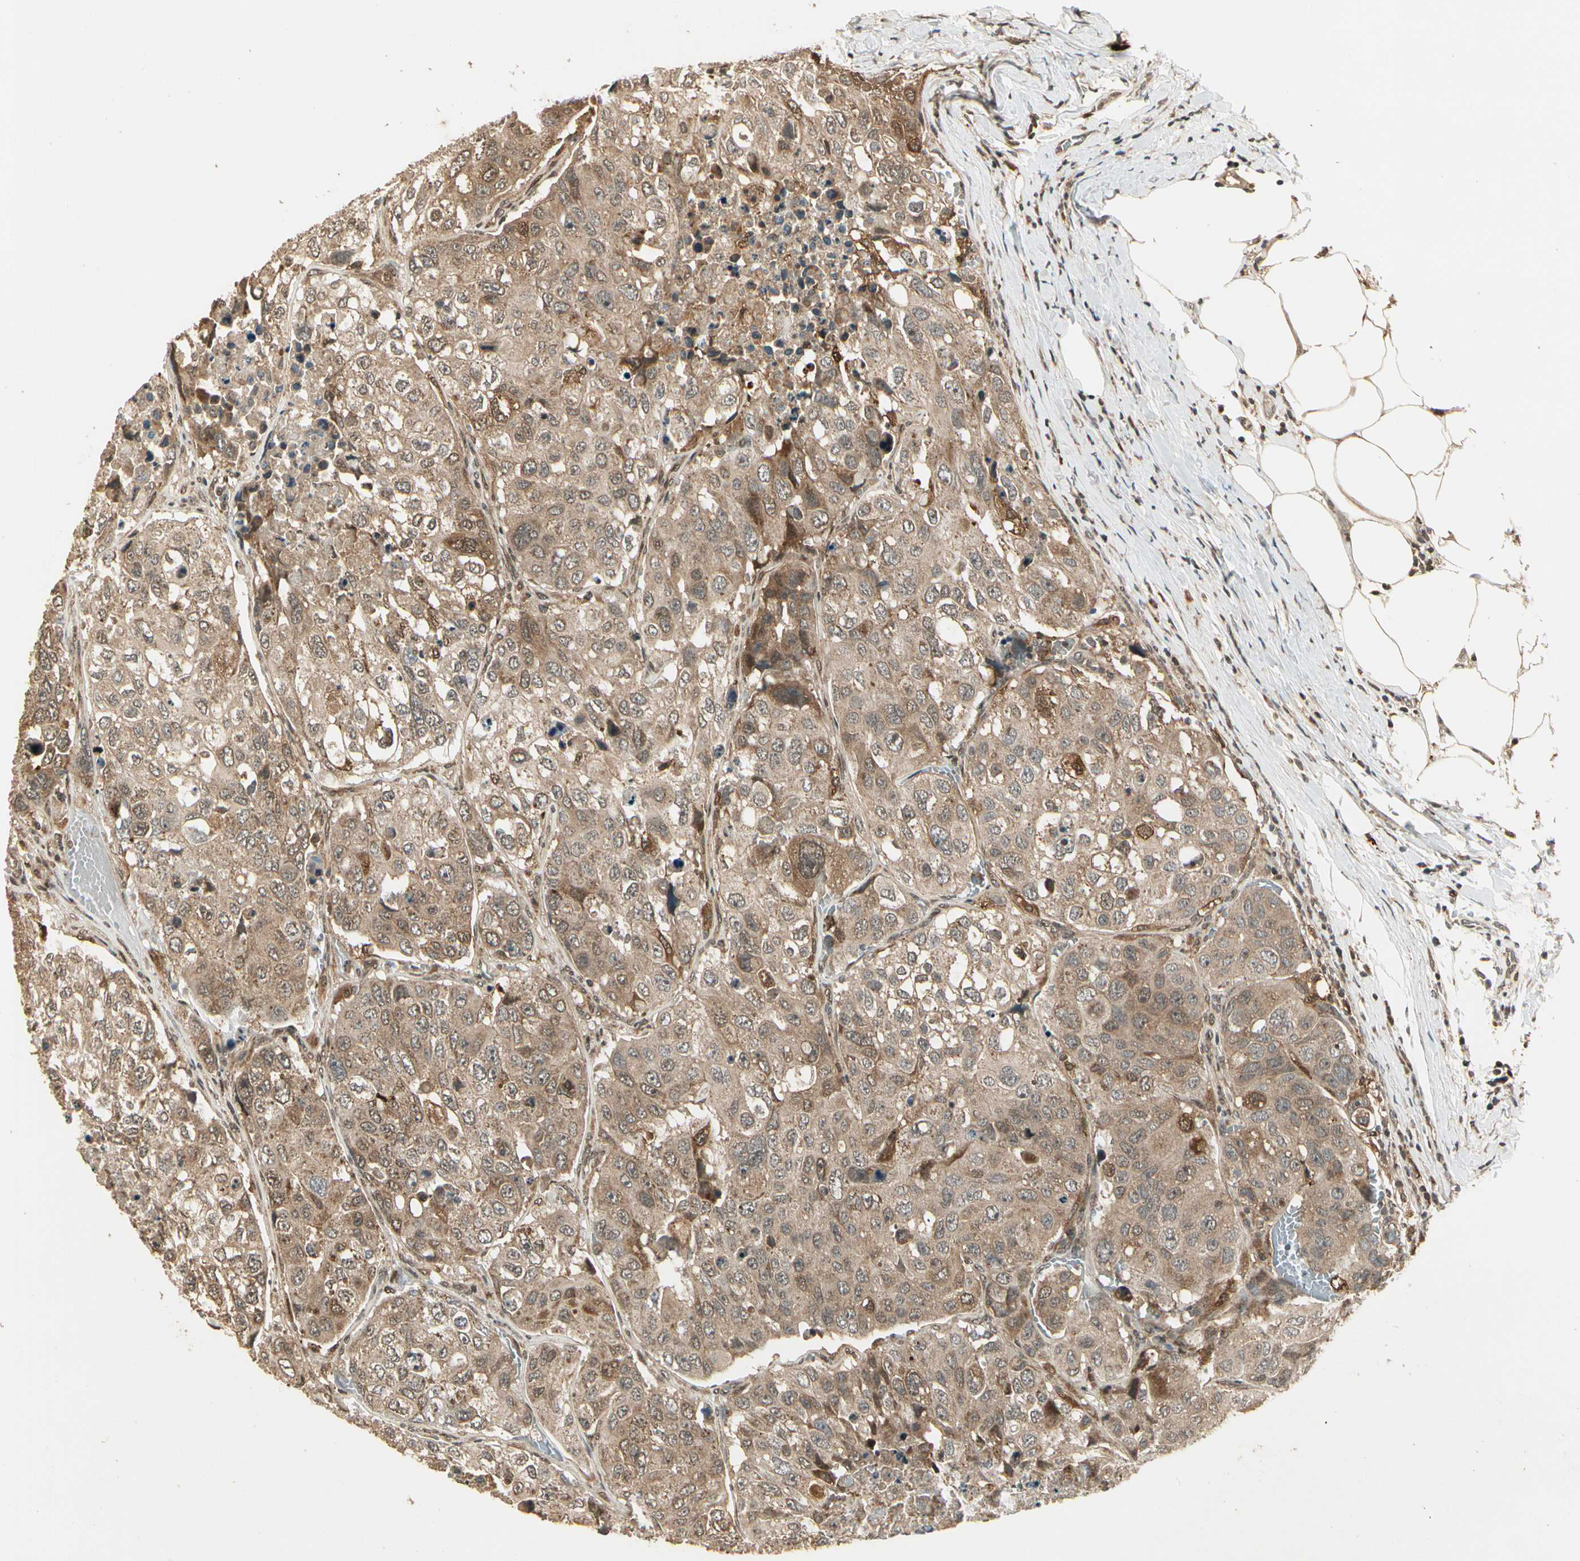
{"staining": {"intensity": "moderate", "quantity": ">75%", "location": "cytoplasmic/membranous"}, "tissue": "urothelial cancer", "cell_type": "Tumor cells", "image_type": "cancer", "snomed": [{"axis": "morphology", "description": "Urothelial carcinoma, High grade"}, {"axis": "topography", "description": "Lymph node"}, {"axis": "topography", "description": "Urinary bladder"}], "caption": "High-grade urothelial carcinoma was stained to show a protein in brown. There is medium levels of moderate cytoplasmic/membranous staining in approximately >75% of tumor cells.", "gene": "GLUL", "patient": {"sex": "male", "age": 51}}